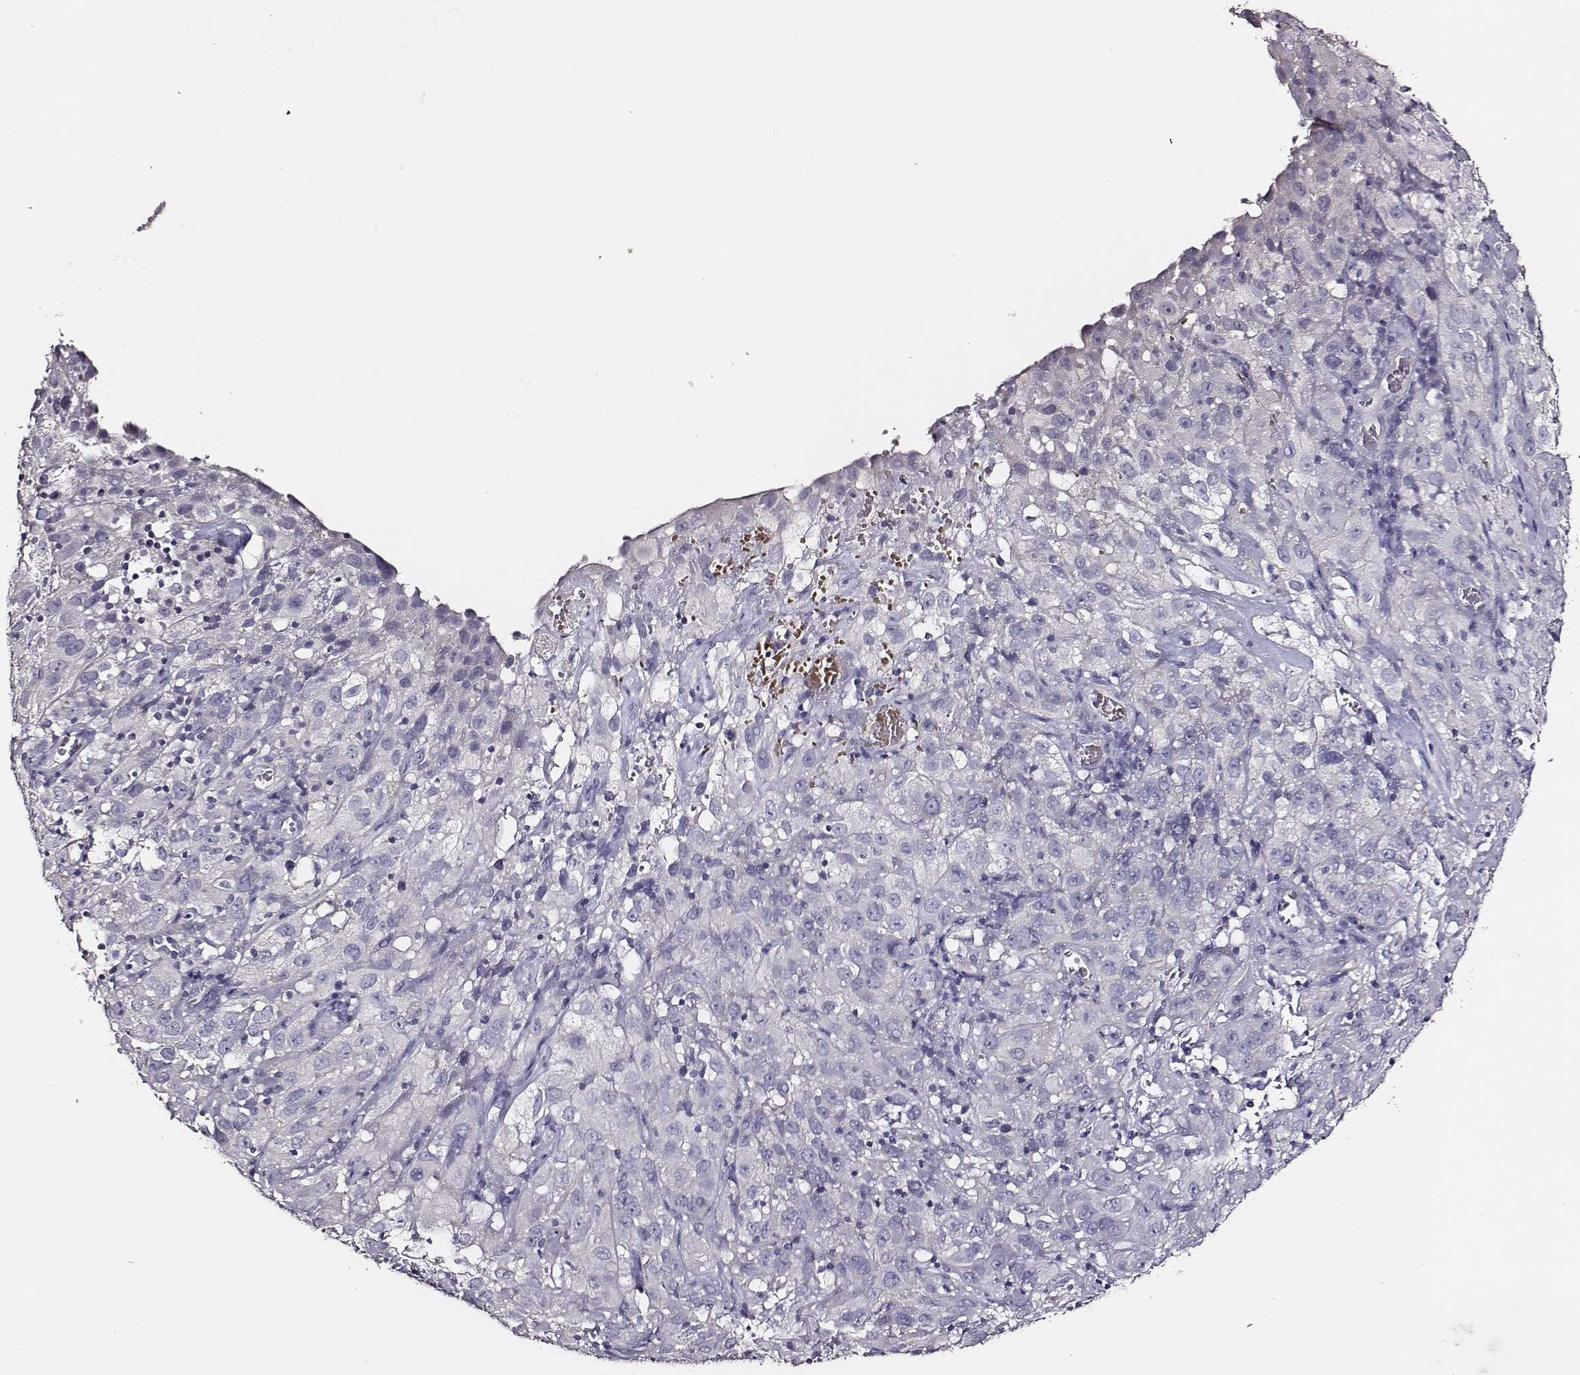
{"staining": {"intensity": "negative", "quantity": "none", "location": "none"}, "tissue": "cervical cancer", "cell_type": "Tumor cells", "image_type": "cancer", "snomed": [{"axis": "morphology", "description": "Squamous cell carcinoma, NOS"}, {"axis": "topography", "description": "Cervix"}], "caption": "Immunohistochemistry (IHC) photomicrograph of cervical cancer (squamous cell carcinoma) stained for a protein (brown), which reveals no expression in tumor cells.", "gene": "AADAT", "patient": {"sex": "female", "age": 32}}